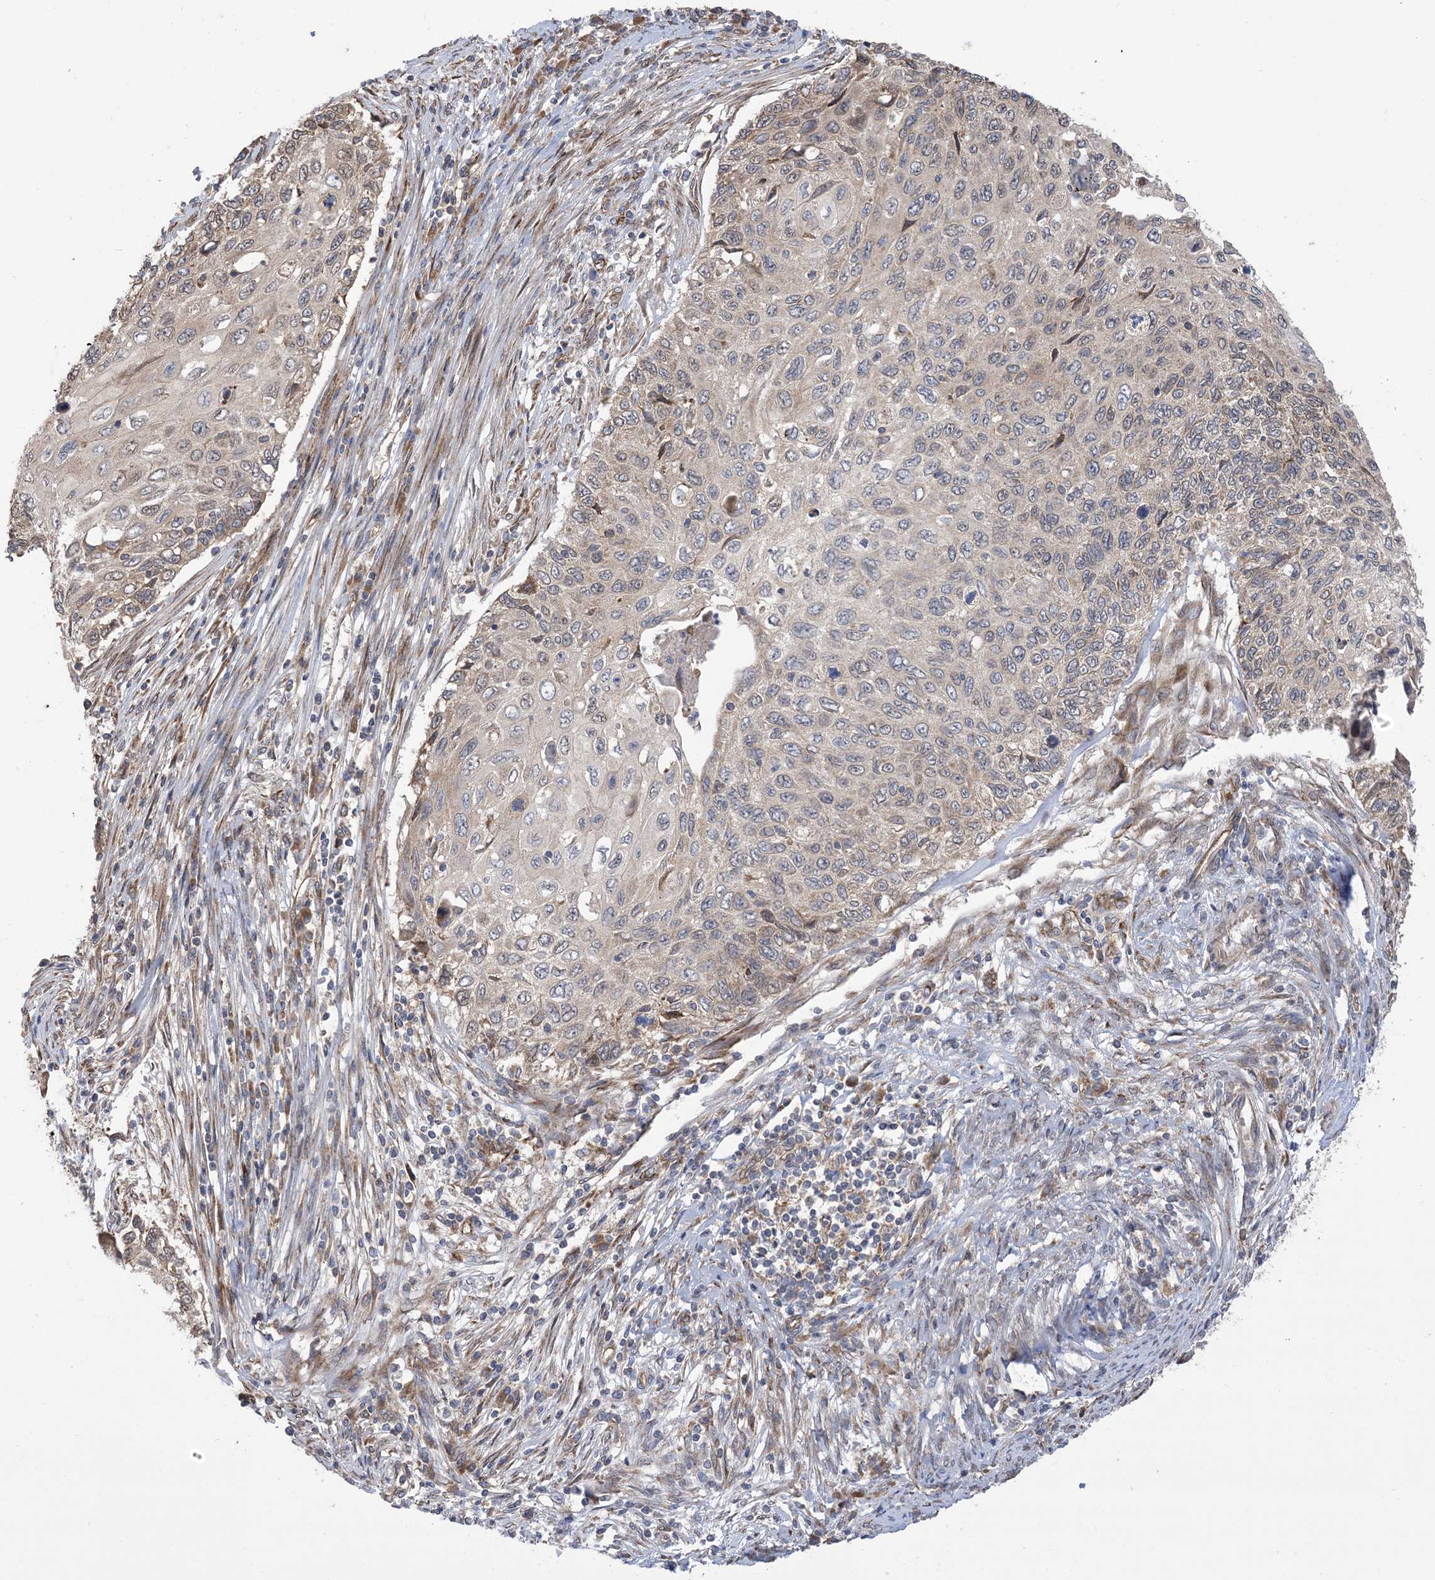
{"staining": {"intensity": "weak", "quantity": "<25%", "location": "cytoplasmic/membranous"}, "tissue": "cervical cancer", "cell_type": "Tumor cells", "image_type": "cancer", "snomed": [{"axis": "morphology", "description": "Squamous cell carcinoma, NOS"}, {"axis": "topography", "description": "Cervix"}], "caption": "Protein analysis of cervical cancer demonstrates no significant staining in tumor cells. (Brightfield microscopy of DAB immunohistochemistry at high magnification).", "gene": "CLEC16A", "patient": {"sex": "female", "age": 70}}